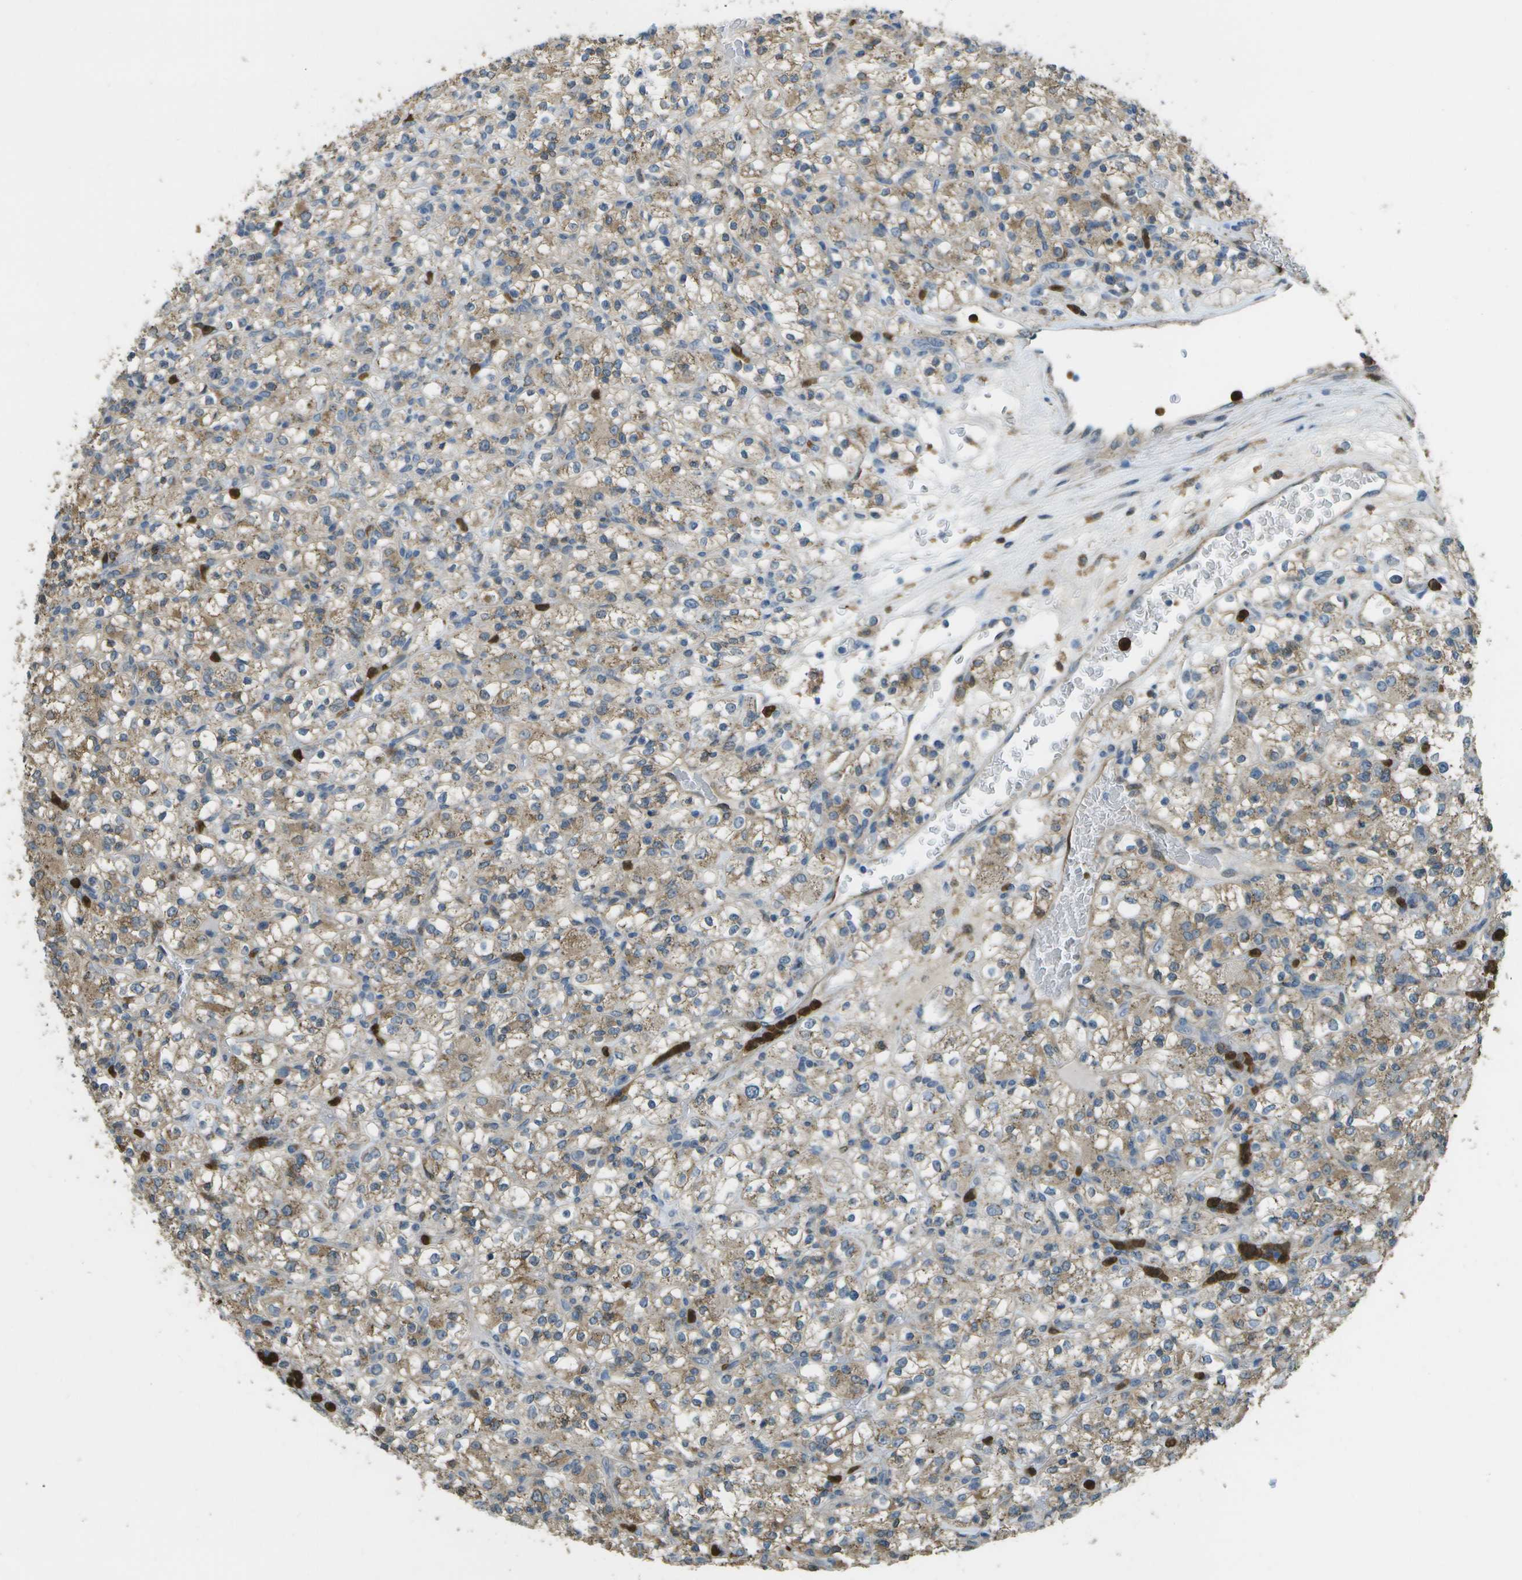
{"staining": {"intensity": "weak", "quantity": ">75%", "location": "cytoplasmic/membranous"}, "tissue": "renal cancer", "cell_type": "Tumor cells", "image_type": "cancer", "snomed": [{"axis": "morphology", "description": "Normal tissue, NOS"}, {"axis": "morphology", "description": "Adenocarcinoma, NOS"}, {"axis": "topography", "description": "Kidney"}], "caption": "Brown immunohistochemical staining in human renal cancer (adenocarcinoma) exhibits weak cytoplasmic/membranous expression in about >75% of tumor cells.", "gene": "CACHD1", "patient": {"sex": "female", "age": 72}}